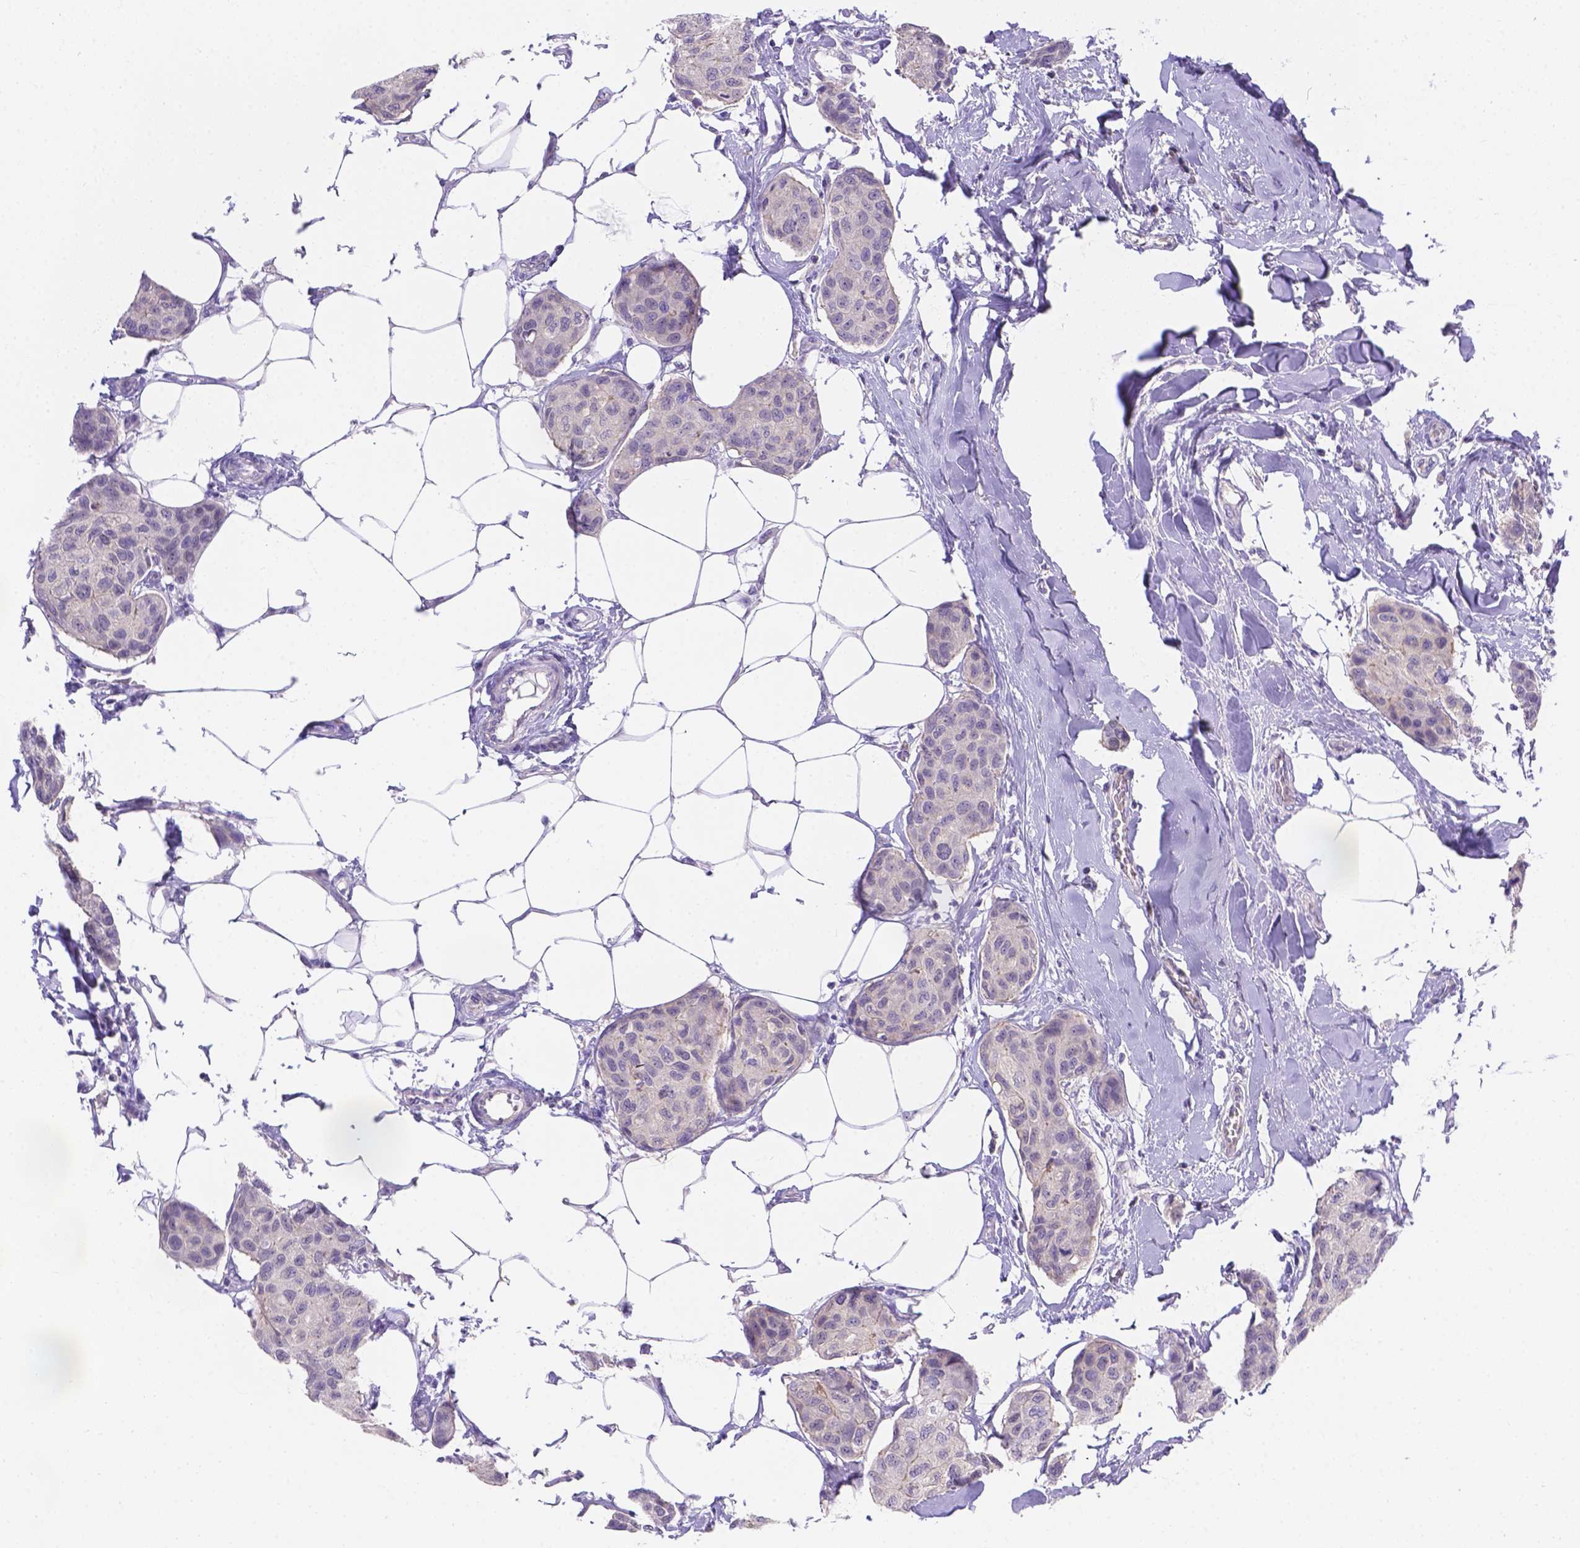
{"staining": {"intensity": "negative", "quantity": "none", "location": "none"}, "tissue": "breast cancer", "cell_type": "Tumor cells", "image_type": "cancer", "snomed": [{"axis": "morphology", "description": "Duct carcinoma"}, {"axis": "topography", "description": "Breast"}], "caption": "IHC of breast cancer (invasive ductal carcinoma) reveals no positivity in tumor cells.", "gene": "CD96", "patient": {"sex": "female", "age": 80}}